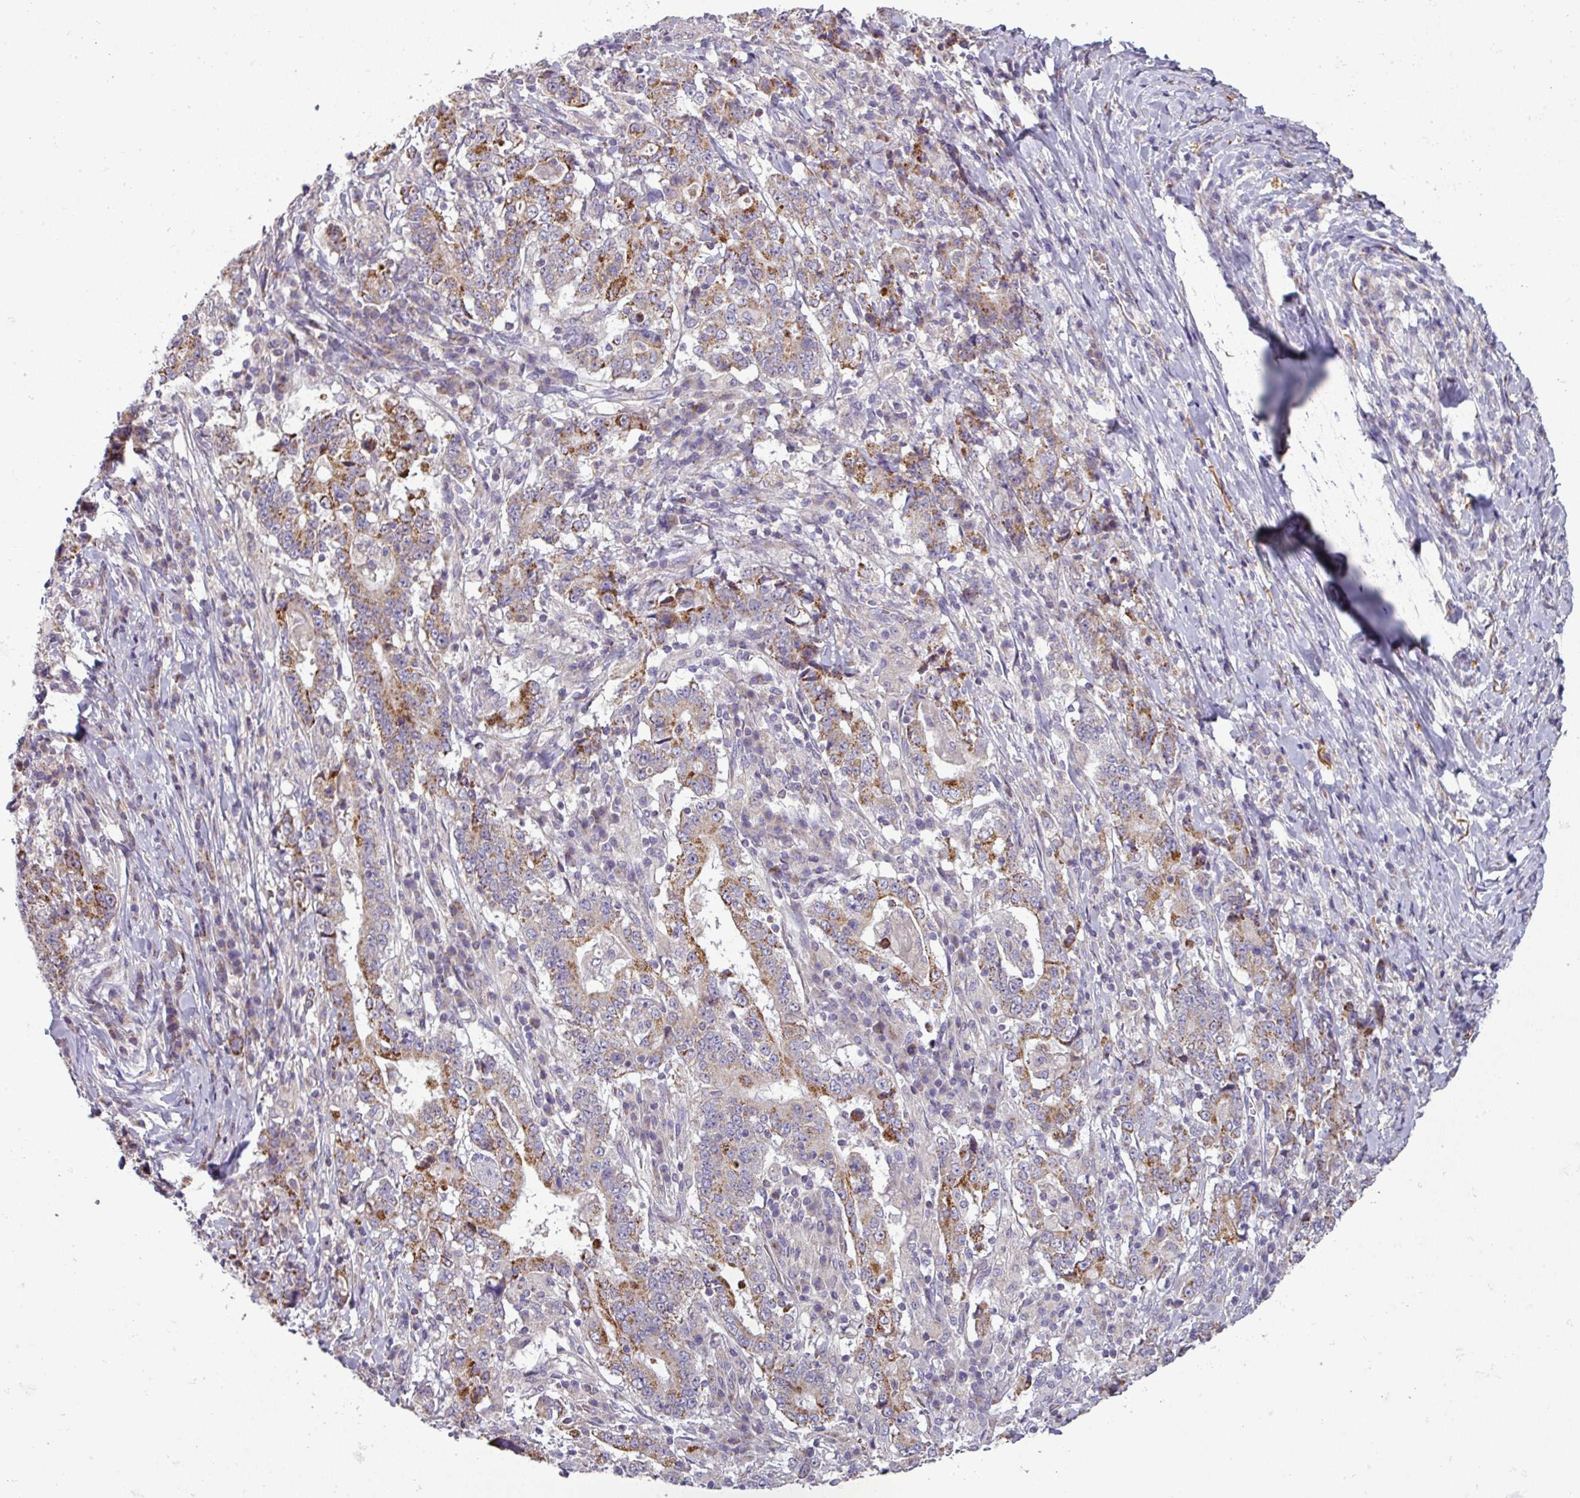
{"staining": {"intensity": "moderate", "quantity": ">75%", "location": "cytoplasmic/membranous"}, "tissue": "stomach cancer", "cell_type": "Tumor cells", "image_type": "cancer", "snomed": [{"axis": "morphology", "description": "Normal tissue, NOS"}, {"axis": "morphology", "description": "Adenocarcinoma, NOS"}, {"axis": "topography", "description": "Stomach, upper"}, {"axis": "topography", "description": "Stomach"}], "caption": "Immunohistochemistry (IHC) histopathology image of neoplastic tissue: human stomach adenocarcinoma stained using immunohistochemistry (IHC) displays medium levels of moderate protein expression localized specifically in the cytoplasmic/membranous of tumor cells, appearing as a cytoplasmic/membranous brown color.", "gene": "PNMA6A", "patient": {"sex": "male", "age": 59}}